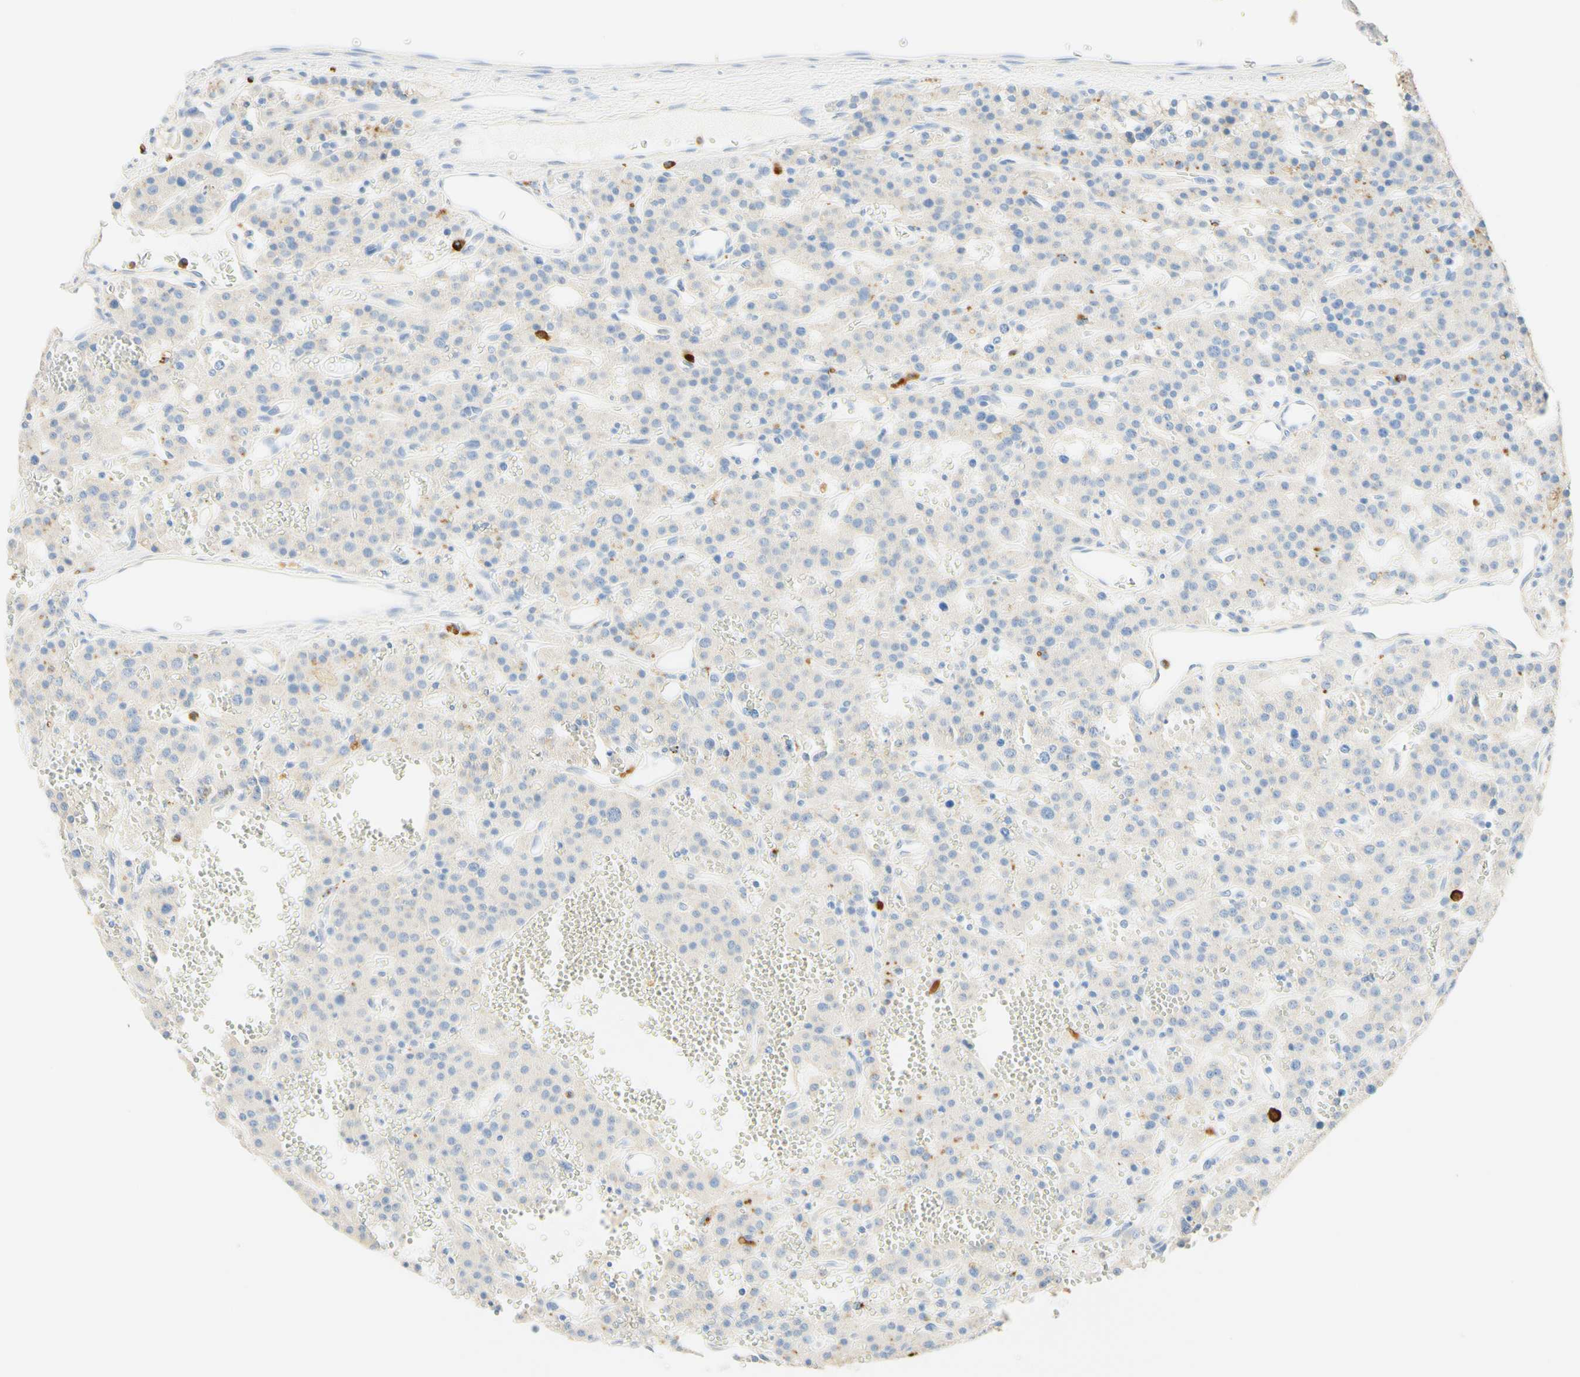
{"staining": {"intensity": "weak", "quantity": "25%-75%", "location": "cytoplasmic/membranous"}, "tissue": "parathyroid gland", "cell_type": "Glandular cells", "image_type": "normal", "snomed": [{"axis": "morphology", "description": "Normal tissue, NOS"}, {"axis": "morphology", "description": "Adenoma, NOS"}, {"axis": "topography", "description": "Parathyroid gland"}], "caption": "This micrograph shows normal parathyroid gland stained with immunohistochemistry to label a protein in brown. The cytoplasmic/membranous of glandular cells show weak positivity for the protein. Nuclei are counter-stained blue.", "gene": "CD63", "patient": {"sex": "female", "age": 81}}